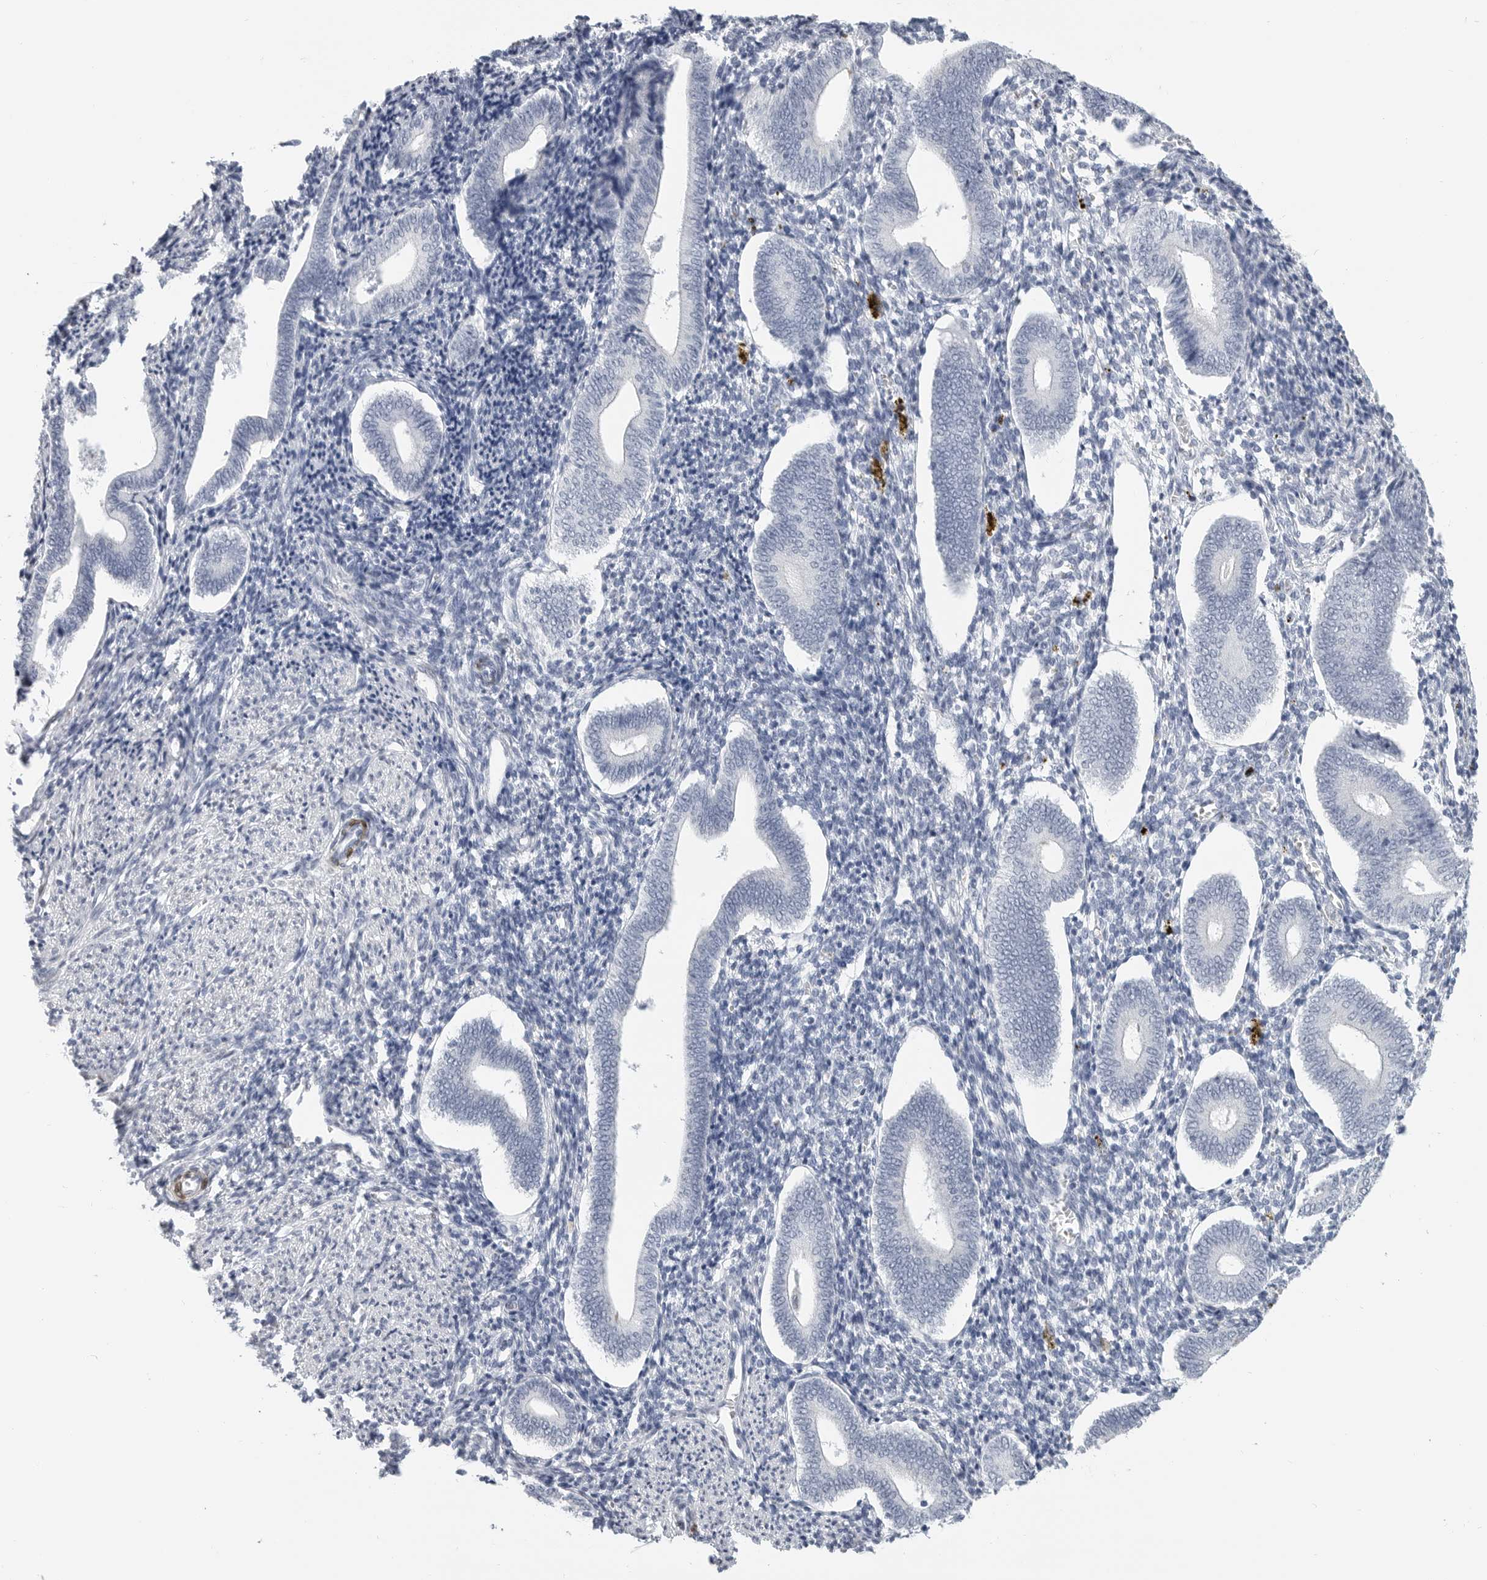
{"staining": {"intensity": "negative", "quantity": "none", "location": "none"}, "tissue": "endometrium", "cell_type": "Cells in endometrial stroma", "image_type": "normal", "snomed": [{"axis": "morphology", "description": "Normal tissue, NOS"}, {"axis": "topography", "description": "Uterus"}, {"axis": "topography", "description": "Endometrium"}], "caption": "Endometrium was stained to show a protein in brown. There is no significant positivity in cells in endometrial stroma. (Stains: DAB (3,3'-diaminobenzidine) IHC with hematoxylin counter stain, Microscopy: brightfield microscopy at high magnification).", "gene": "PLN", "patient": {"sex": "female", "age": 33}}